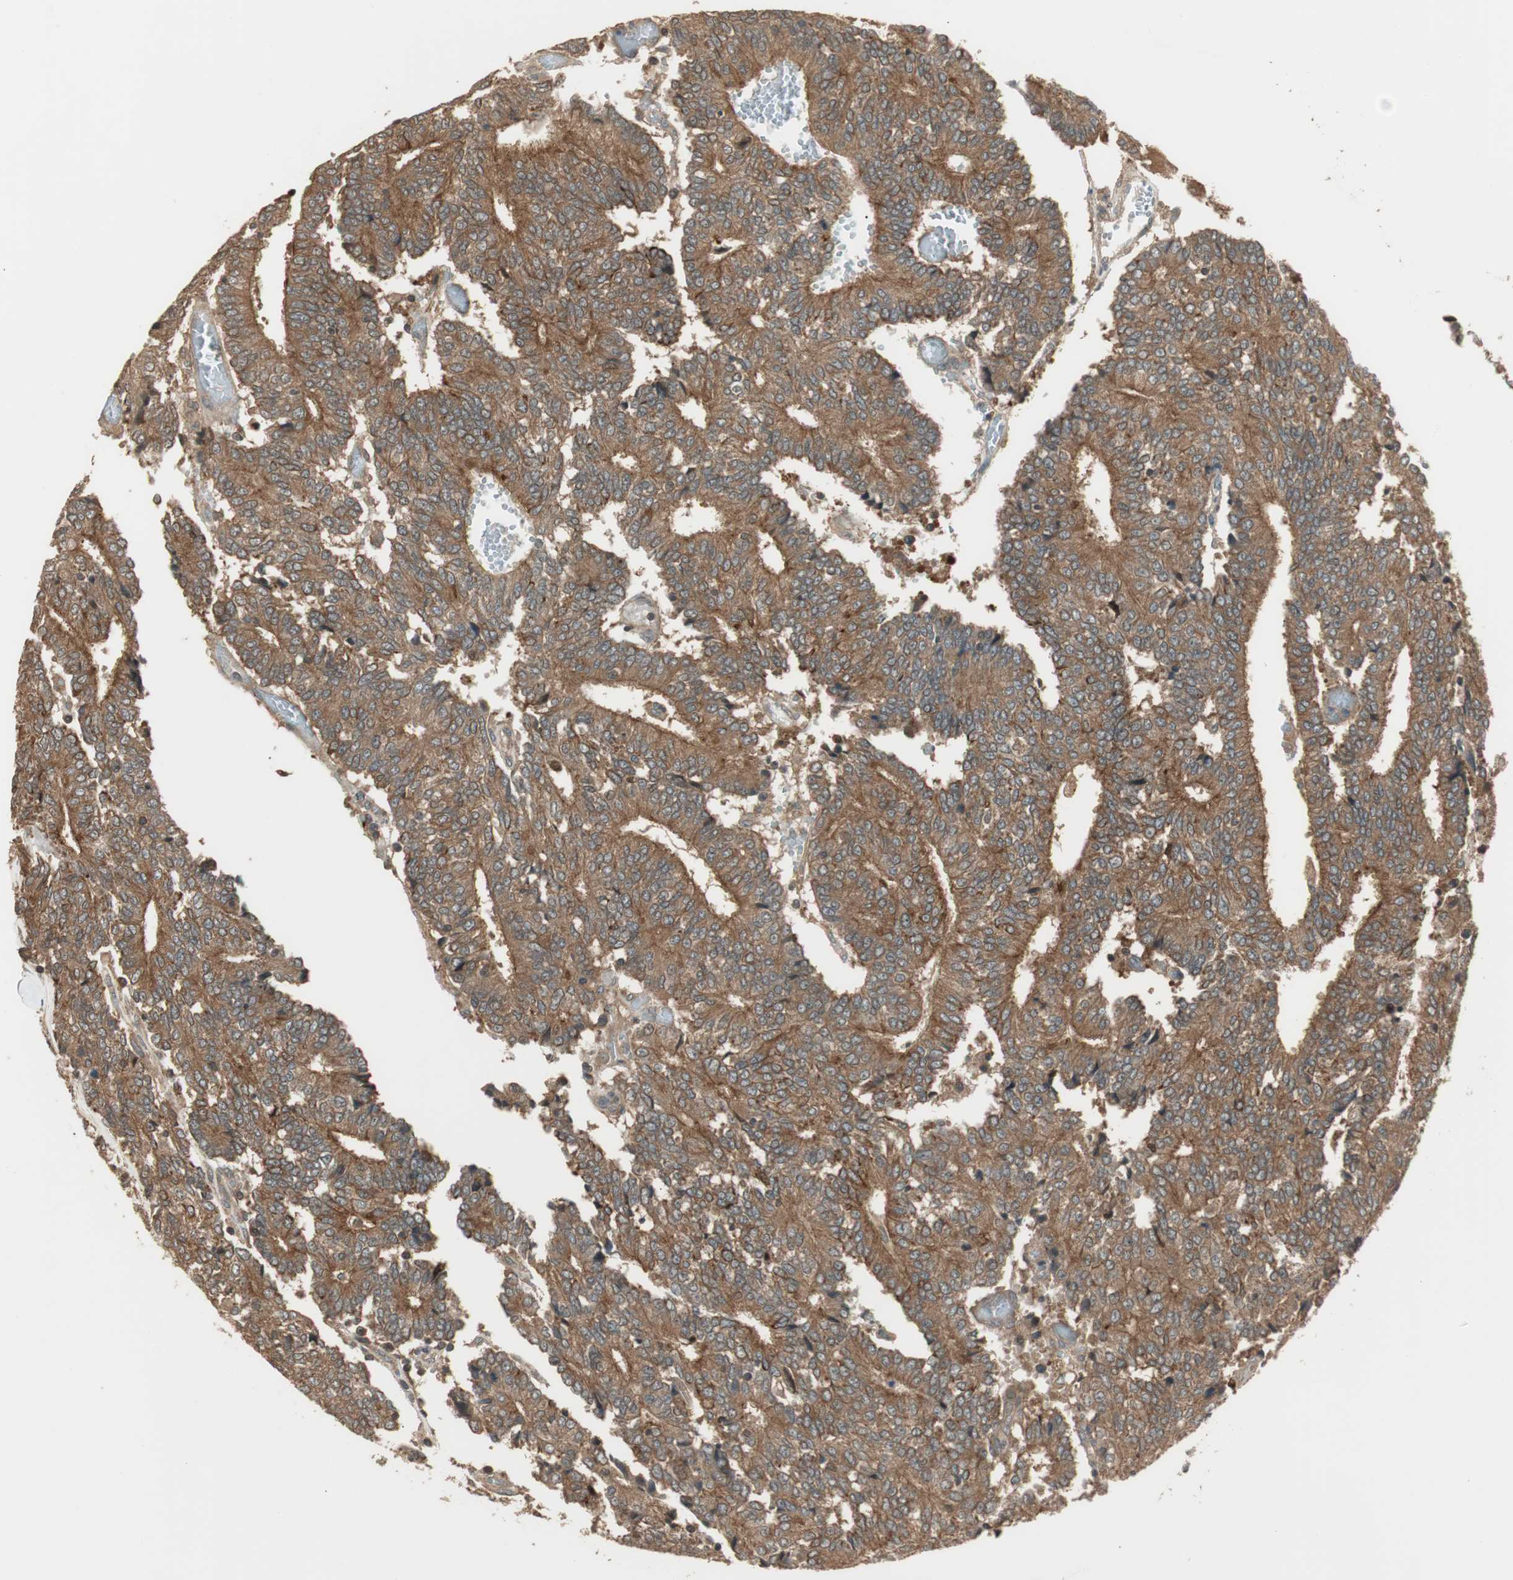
{"staining": {"intensity": "moderate", "quantity": ">75%", "location": "cytoplasmic/membranous"}, "tissue": "prostate cancer", "cell_type": "Tumor cells", "image_type": "cancer", "snomed": [{"axis": "morphology", "description": "Adenocarcinoma, High grade"}, {"axis": "topography", "description": "Prostate"}], "caption": "The micrograph exhibits a brown stain indicating the presence of a protein in the cytoplasmic/membranous of tumor cells in prostate cancer. (DAB (3,3'-diaminobenzidine) = brown stain, brightfield microscopy at high magnification).", "gene": "PFDN5", "patient": {"sex": "male", "age": 55}}